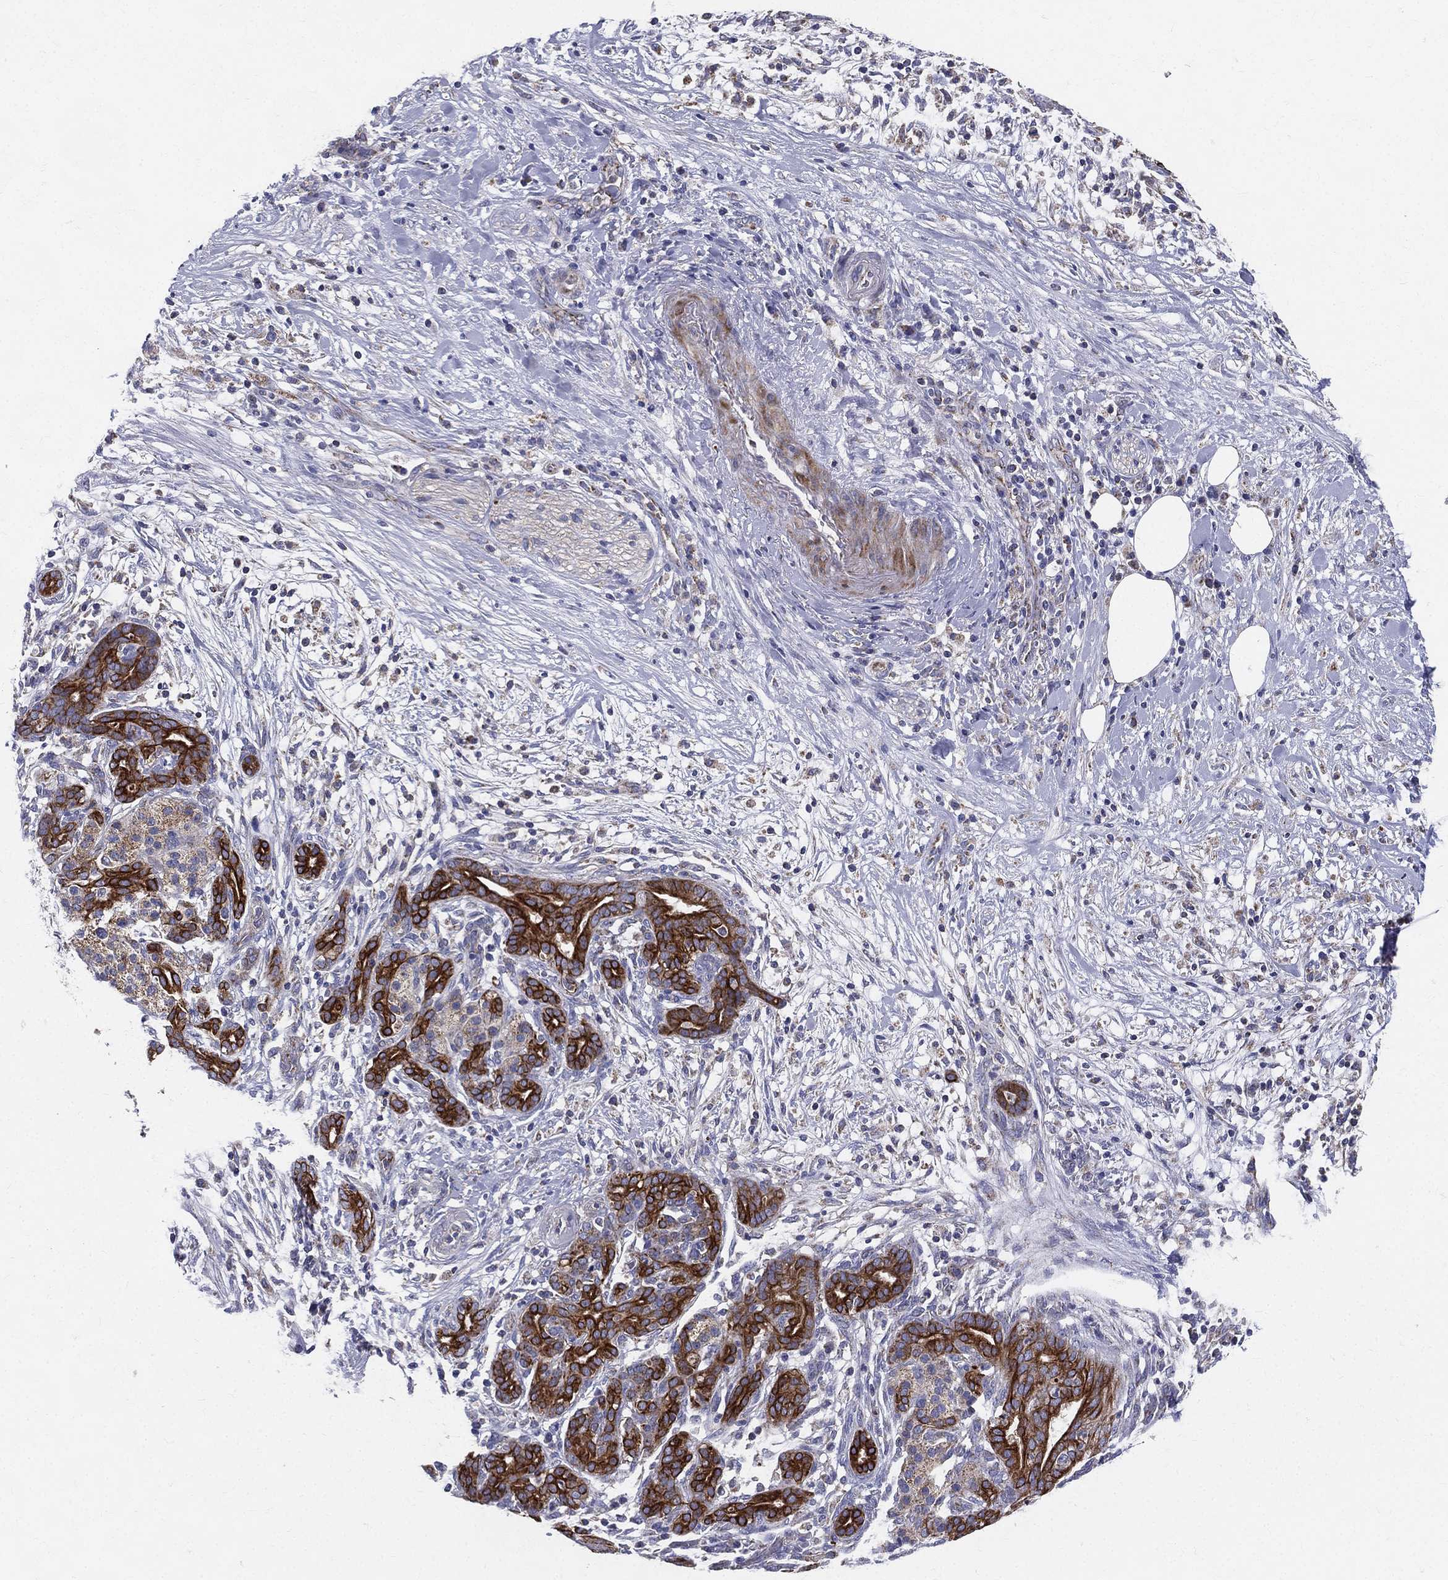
{"staining": {"intensity": "strong", "quantity": "25%-75%", "location": "cytoplasmic/membranous"}, "tissue": "pancreatic cancer", "cell_type": "Tumor cells", "image_type": "cancer", "snomed": [{"axis": "morphology", "description": "Adenocarcinoma, NOS"}, {"axis": "topography", "description": "Pancreas"}], "caption": "Tumor cells reveal strong cytoplasmic/membranous staining in about 25%-75% of cells in pancreatic cancer (adenocarcinoma). The protein is shown in brown color, while the nuclei are stained blue.", "gene": "PWWP3A", "patient": {"sex": "male", "age": 44}}